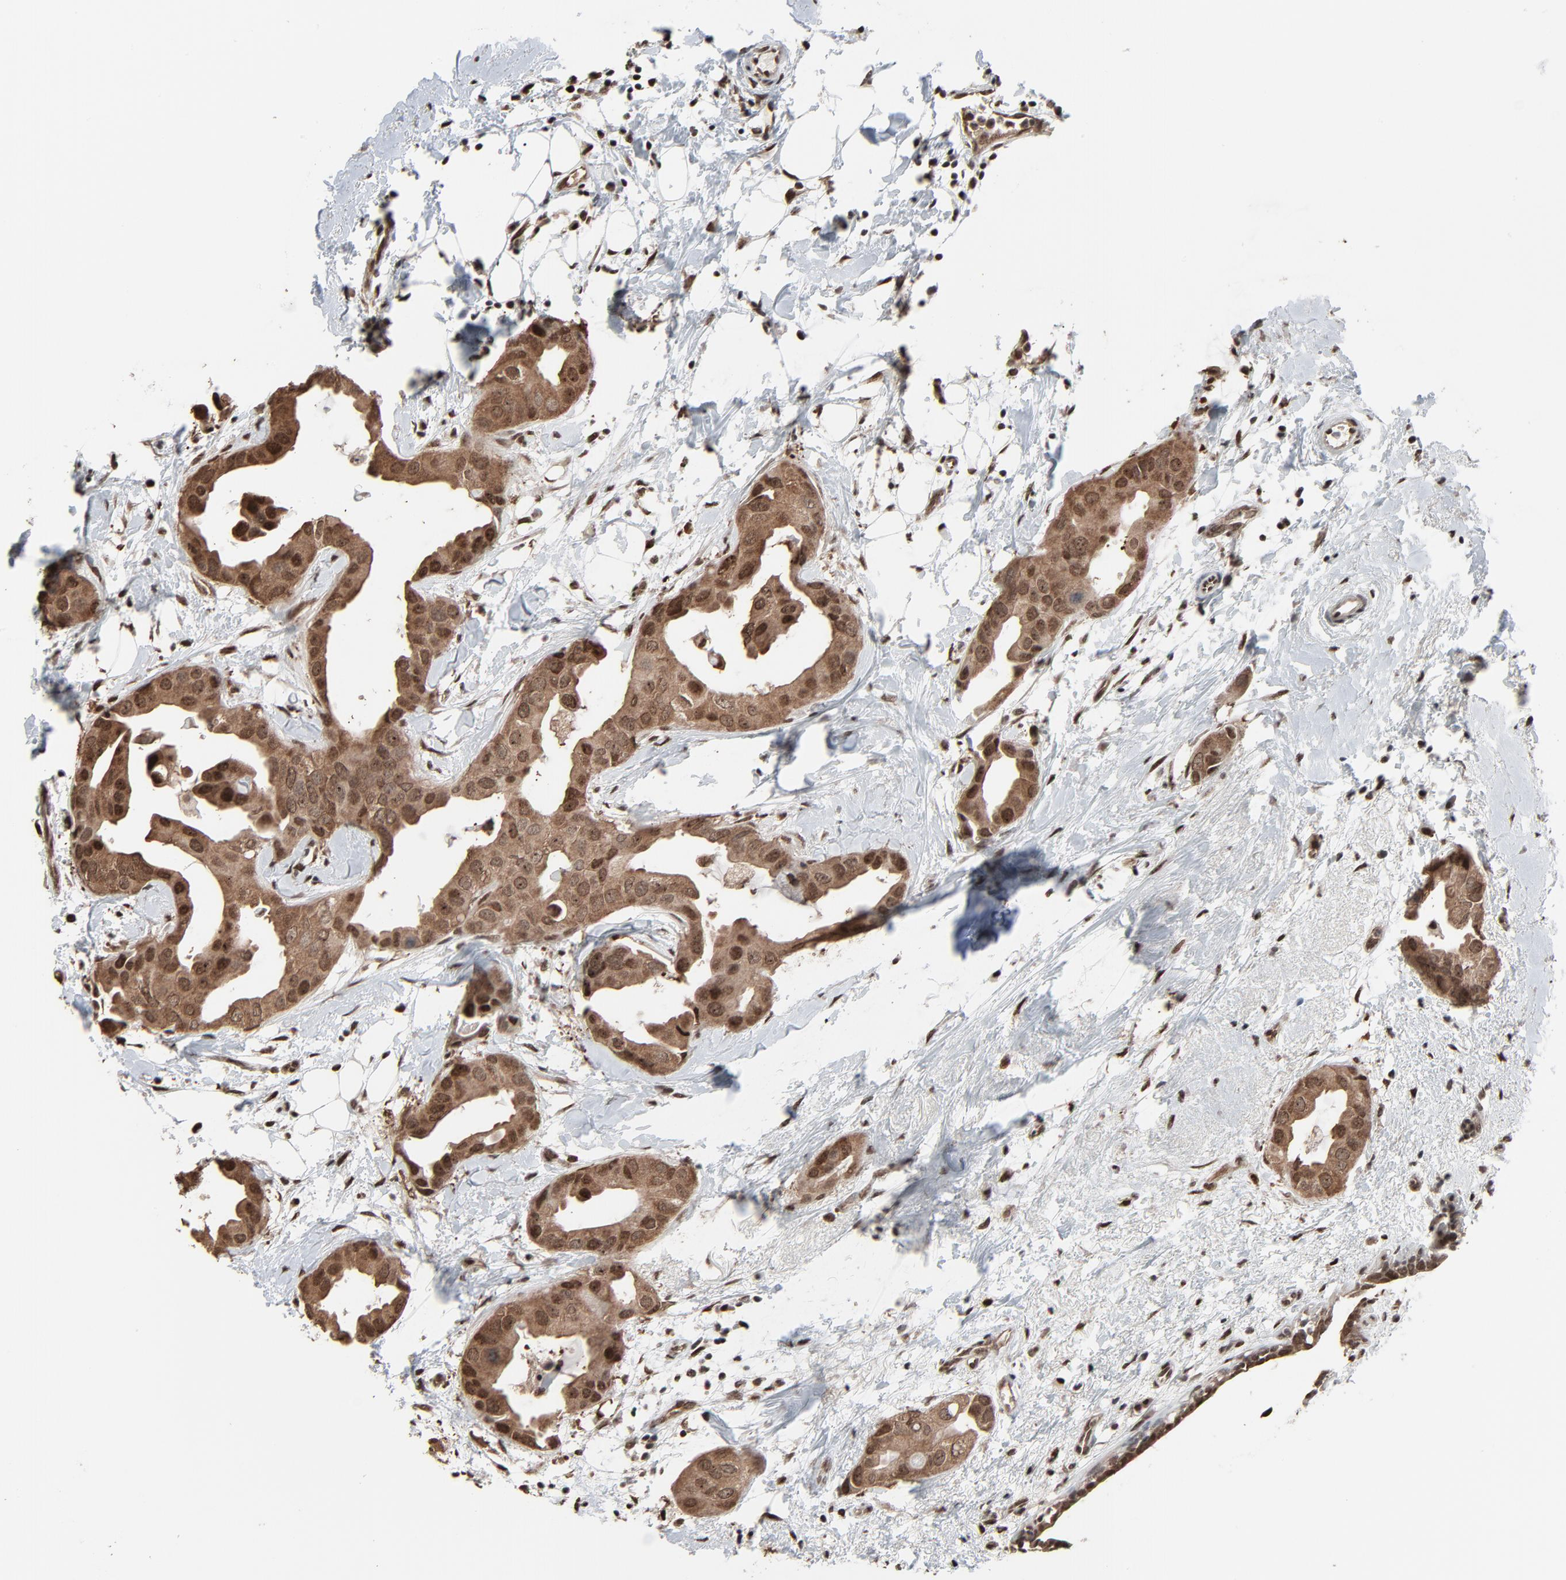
{"staining": {"intensity": "strong", "quantity": ">75%", "location": "cytoplasmic/membranous,nuclear"}, "tissue": "breast cancer", "cell_type": "Tumor cells", "image_type": "cancer", "snomed": [{"axis": "morphology", "description": "Duct carcinoma"}, {"axis": "topography", "description": "Breast"}], "caption": "Protein expression analysis of human breast intraductal carcinoma reveals strong cytoplasmic/membranous and nuclear staining in approximately >75% of tumor cells.", "gene": "MEIS2", "patient": {"sex": "female", "age": 40}}